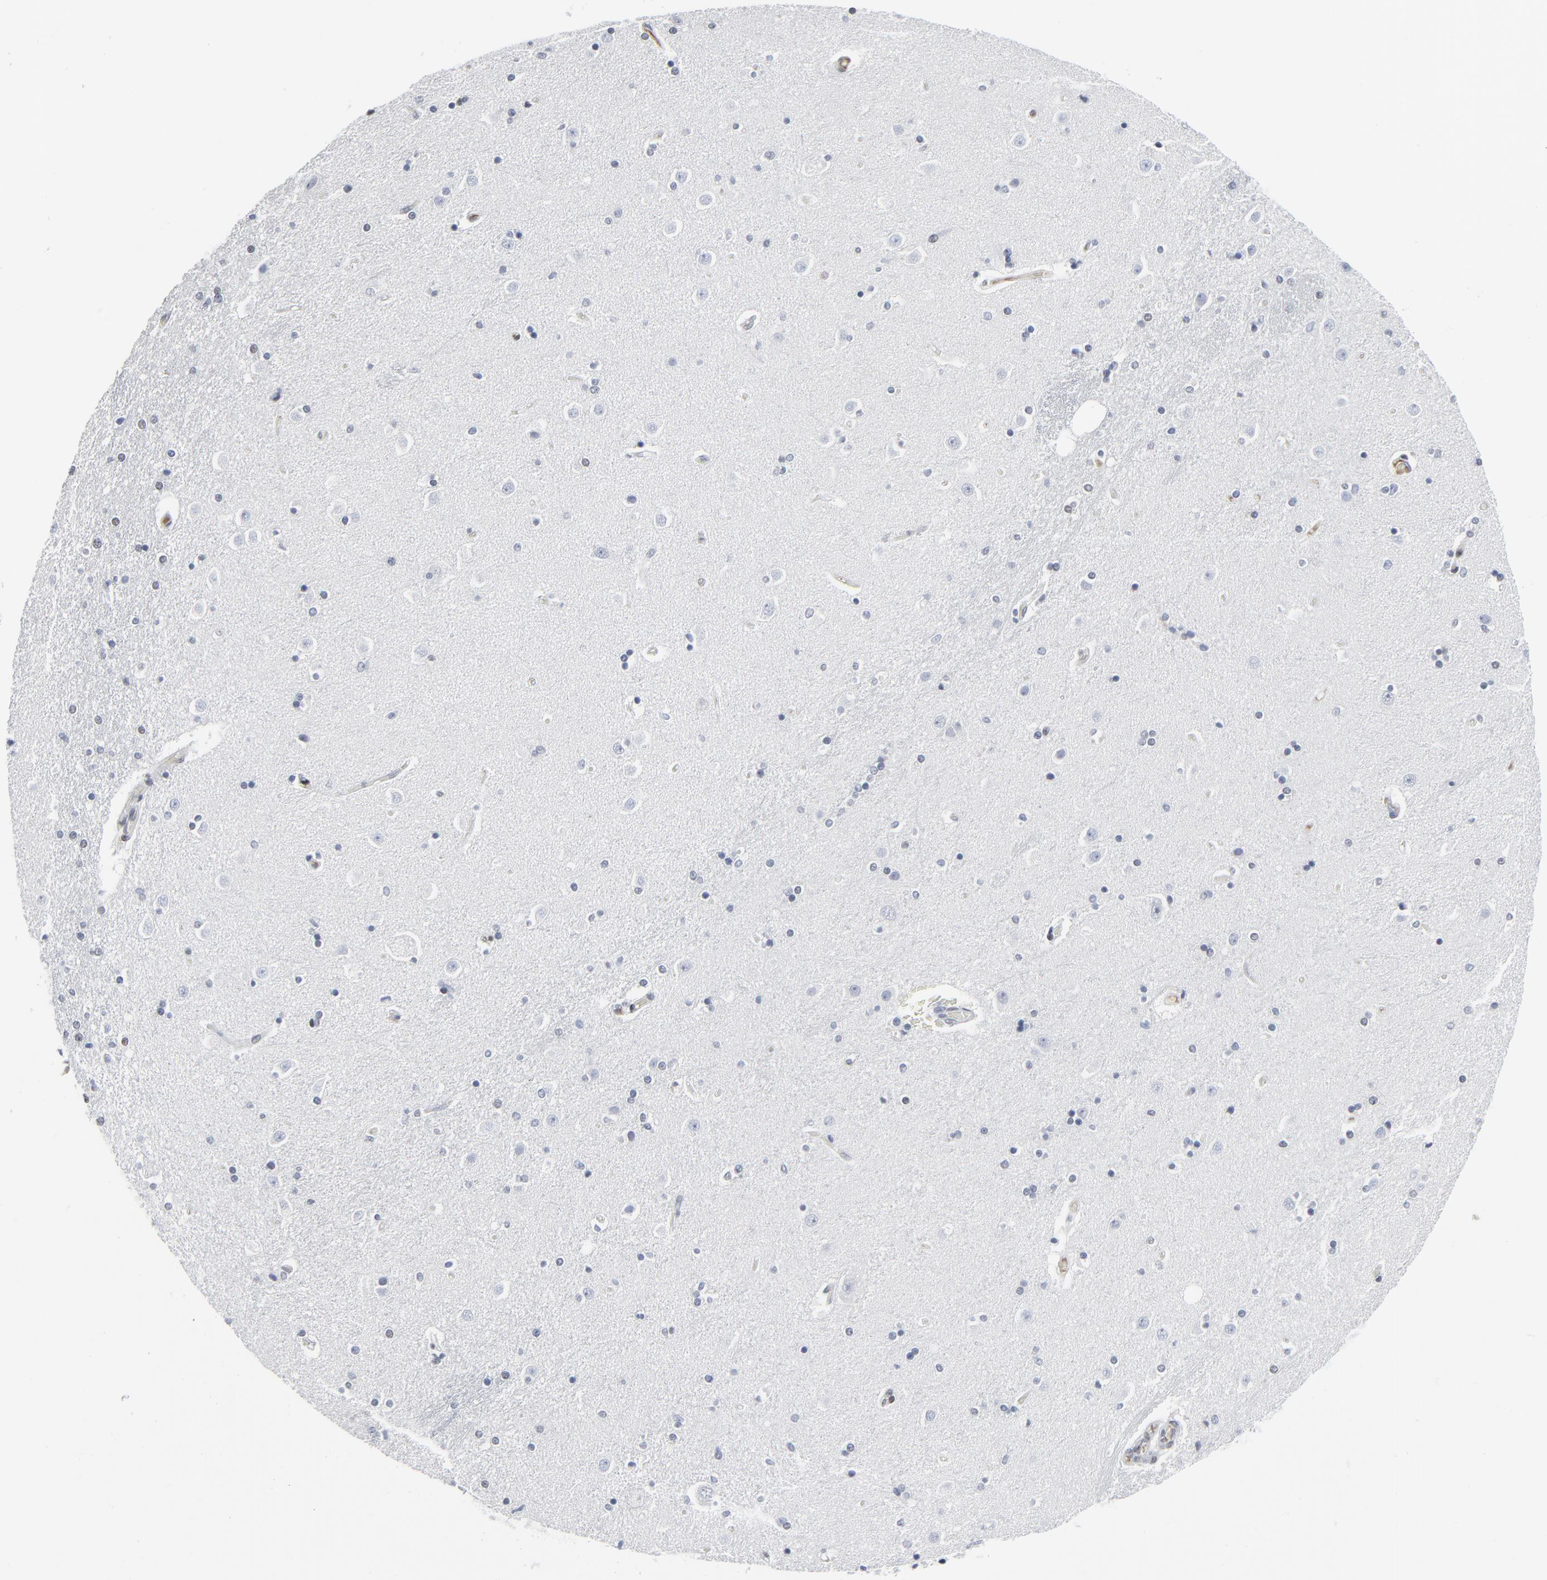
{"staining": {"intensity": "negative", "quantity": "none", "location": "none"}, "tissue": "caudate", "cell_type": "Glial cells", "image_type": "normal", "snomed": [{"axis": "morphology", "description": "Normal tissue, NOS"}, {"axis": "topography", "description": "Lateral ventricle wall"}], "caption": "Human caudate stained for a protein using immunohistochemistry (IHC) shows no staining in glial cells.", "gene": "ATF7", "patient": {"sex": "female", "age": 54}}